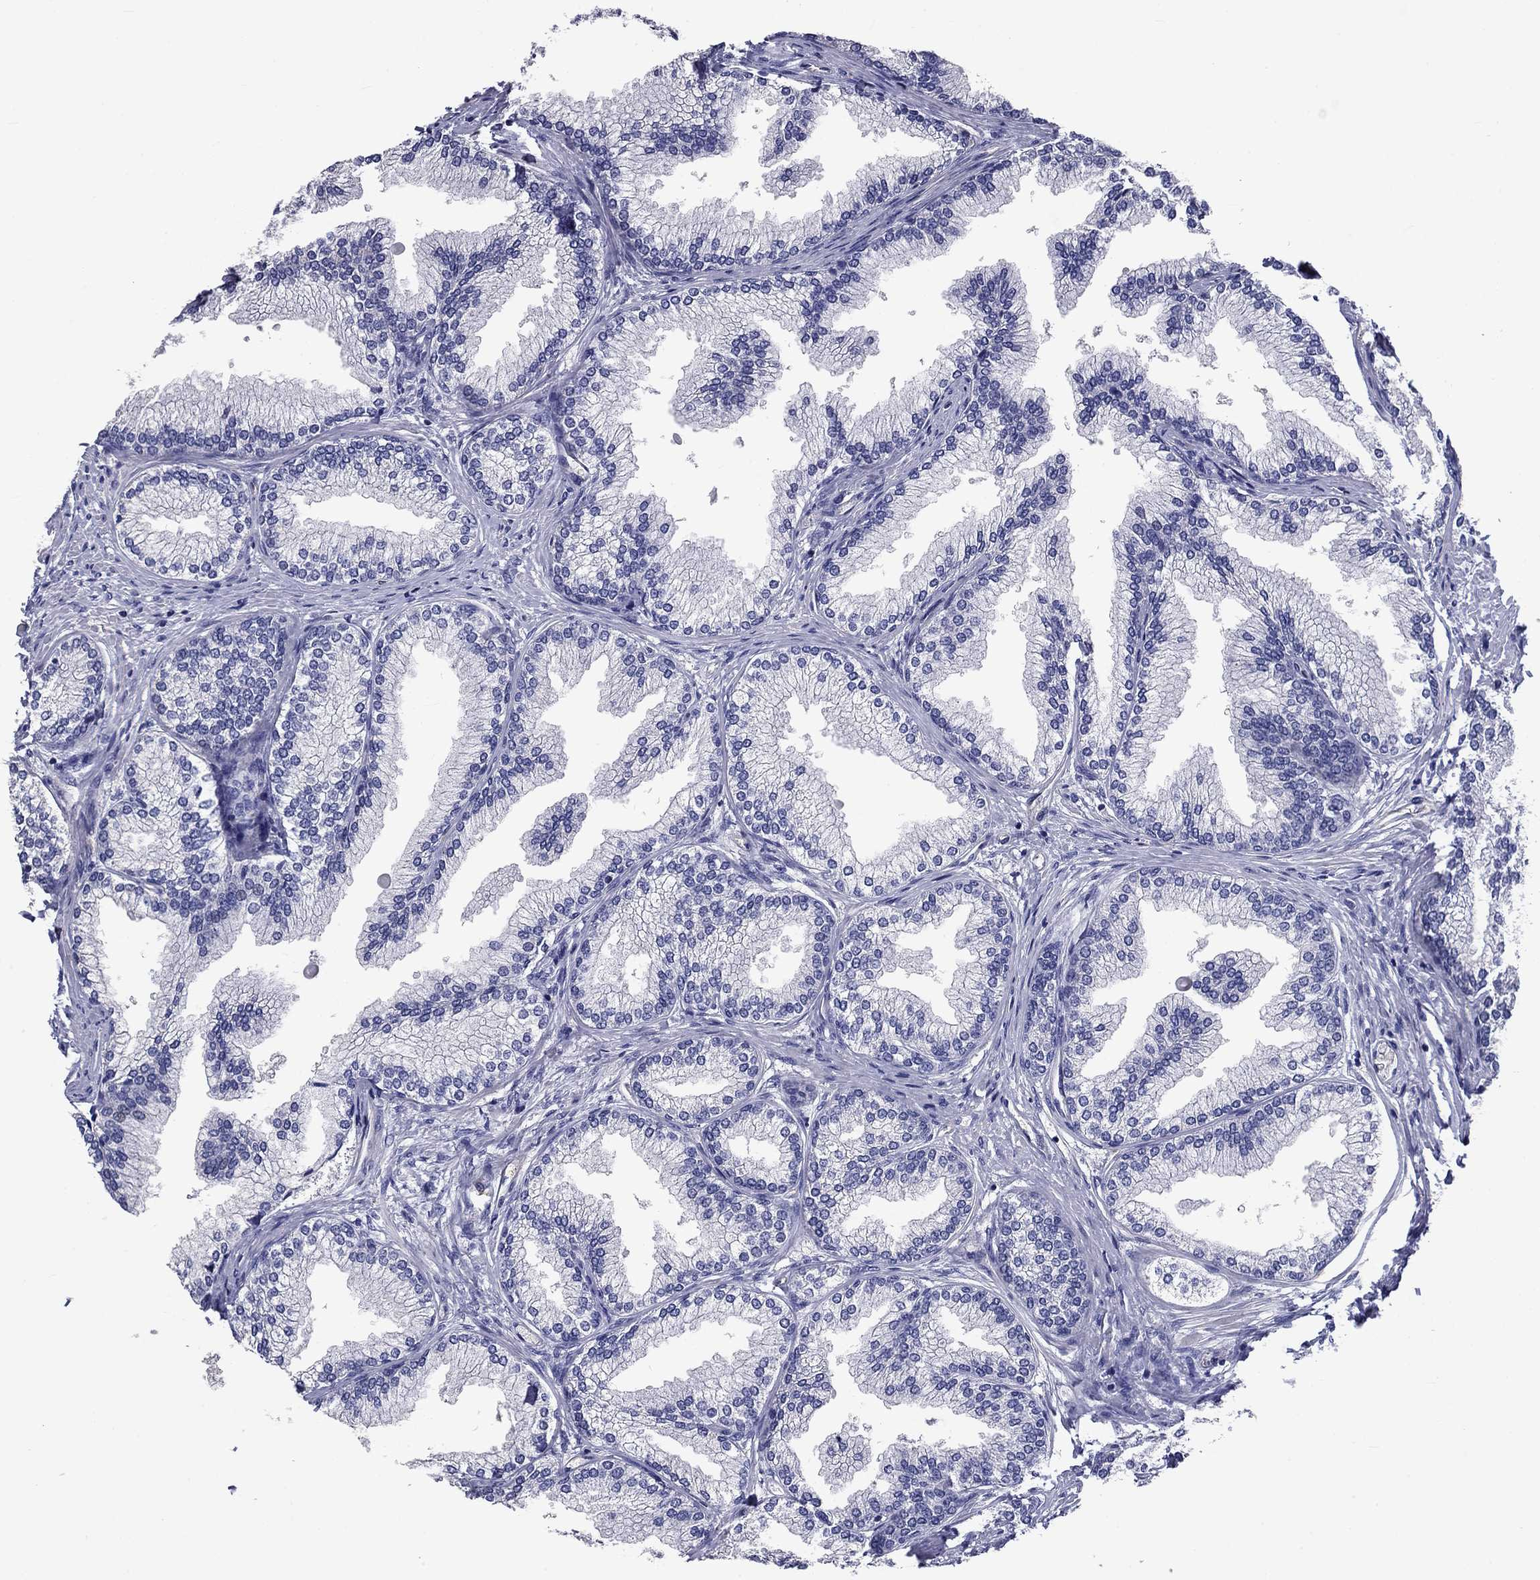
{"staining": {"intensity": "negative", "quantity": "none", "location": "none"}, "tissue": "prostate", "cell_type": "Glandular cells", "image_type": "normal", "snomed": [{"axis": "morphology", "description": "Normal tissue, NOS"}, {"axis": "topography", "description": "Prostate"}], "caption": "The image reveals no staining of glandular cells in normal prostate. Brightfield microscopy of immunohistochemistry stained with DAB (3,3'-diaminobenzidine) (brown) and hematoxylin (blue), captured at high magnification.", "gene": "CNDP1", "patient": {"sex": "male", "age": 72}}